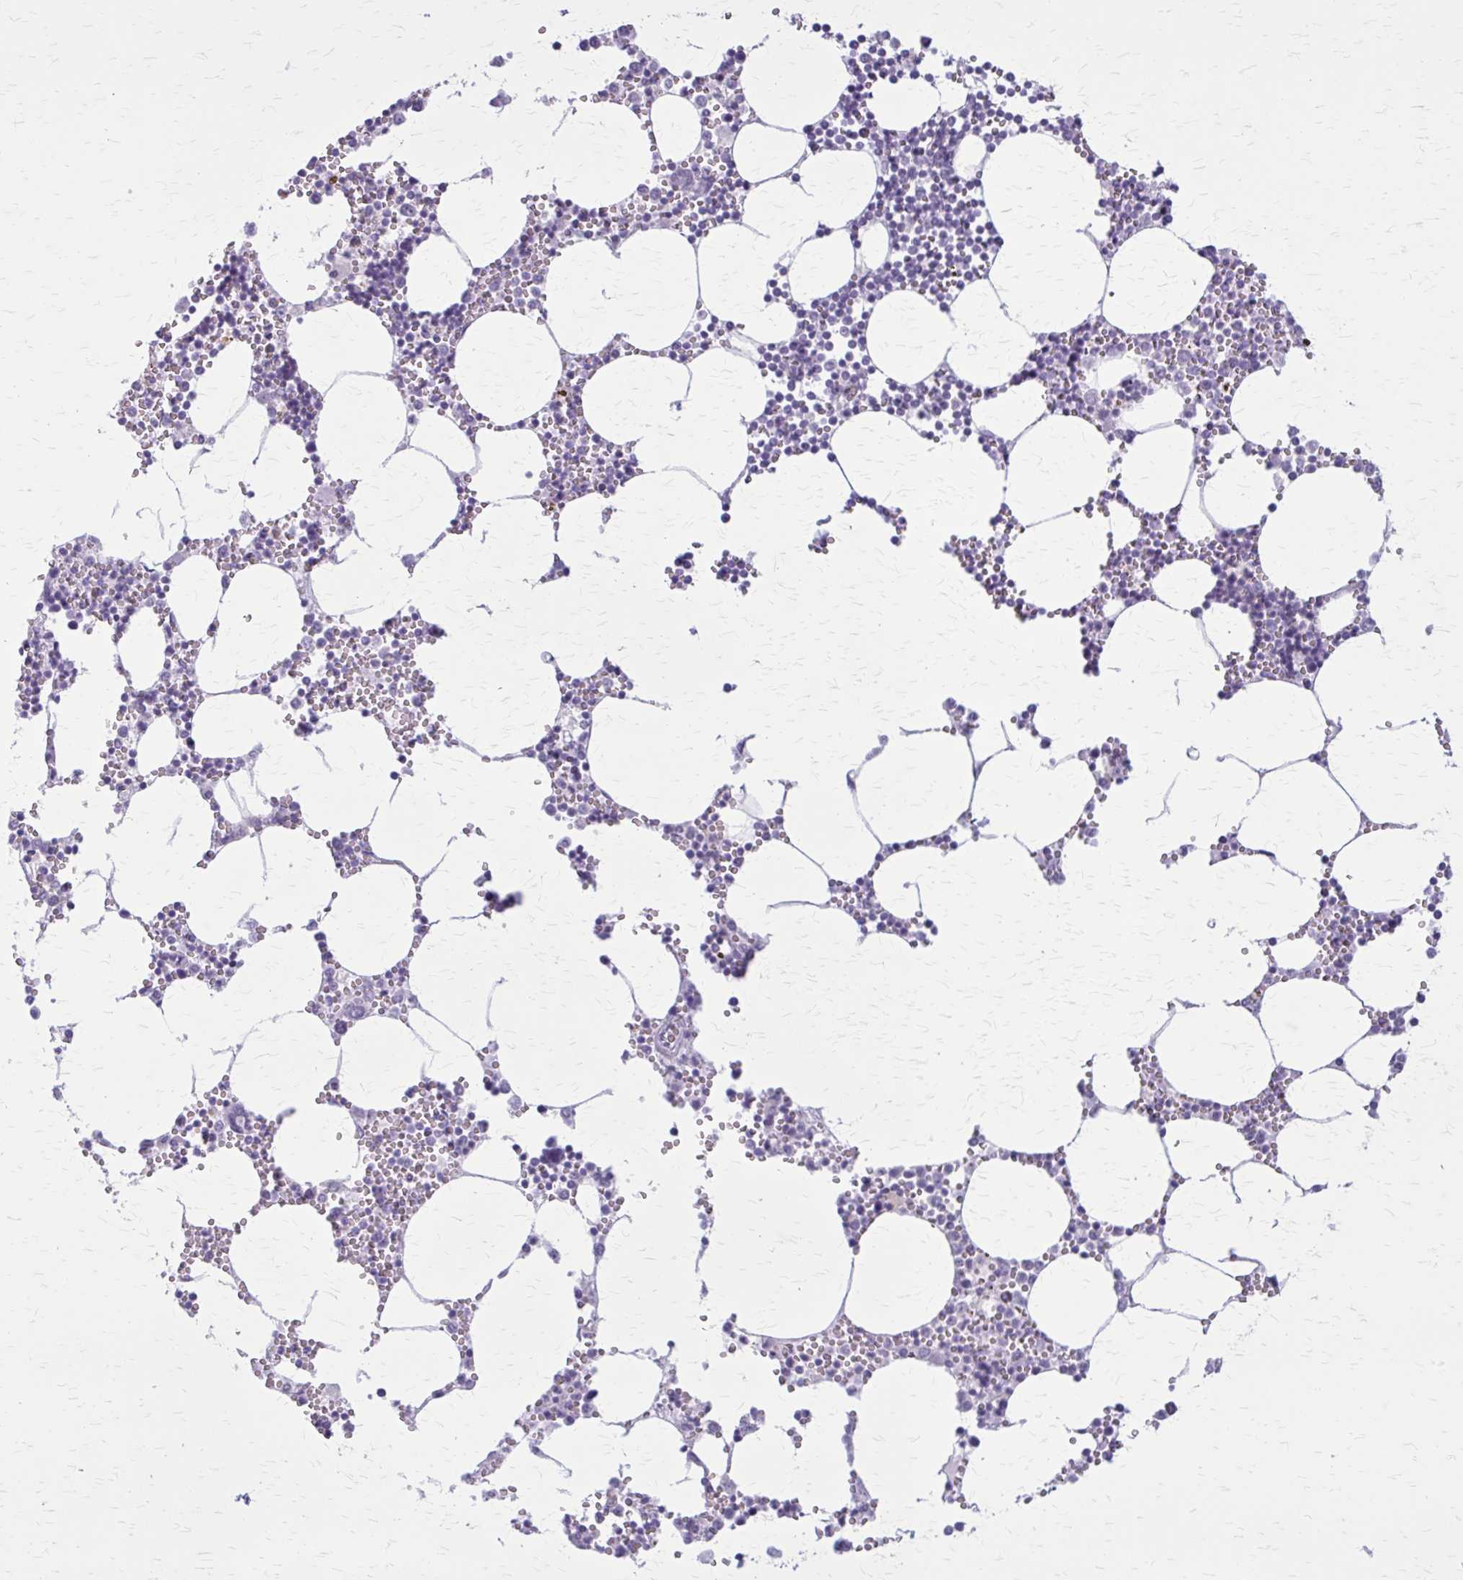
{"staining": {"intensity": "negative", "quantity": "none", "location": "none"}, "tissue": "bone marrow", "cell_type": "Hematopoietic cells", "image_type": "normal", "snomed": [{"axis": "morphology", "description": "Normal tissue, NOS"}, {"axis": "topography", "description": "Bone marrow"}], "caption": "IHC of benign bone marrow reveals no positivity in hematopoietic cells. (DAB immunohistochemistry with hematoxylin counter stain).", "gene": "GAD1", "patient": {"sex": "male", "age": 54}}